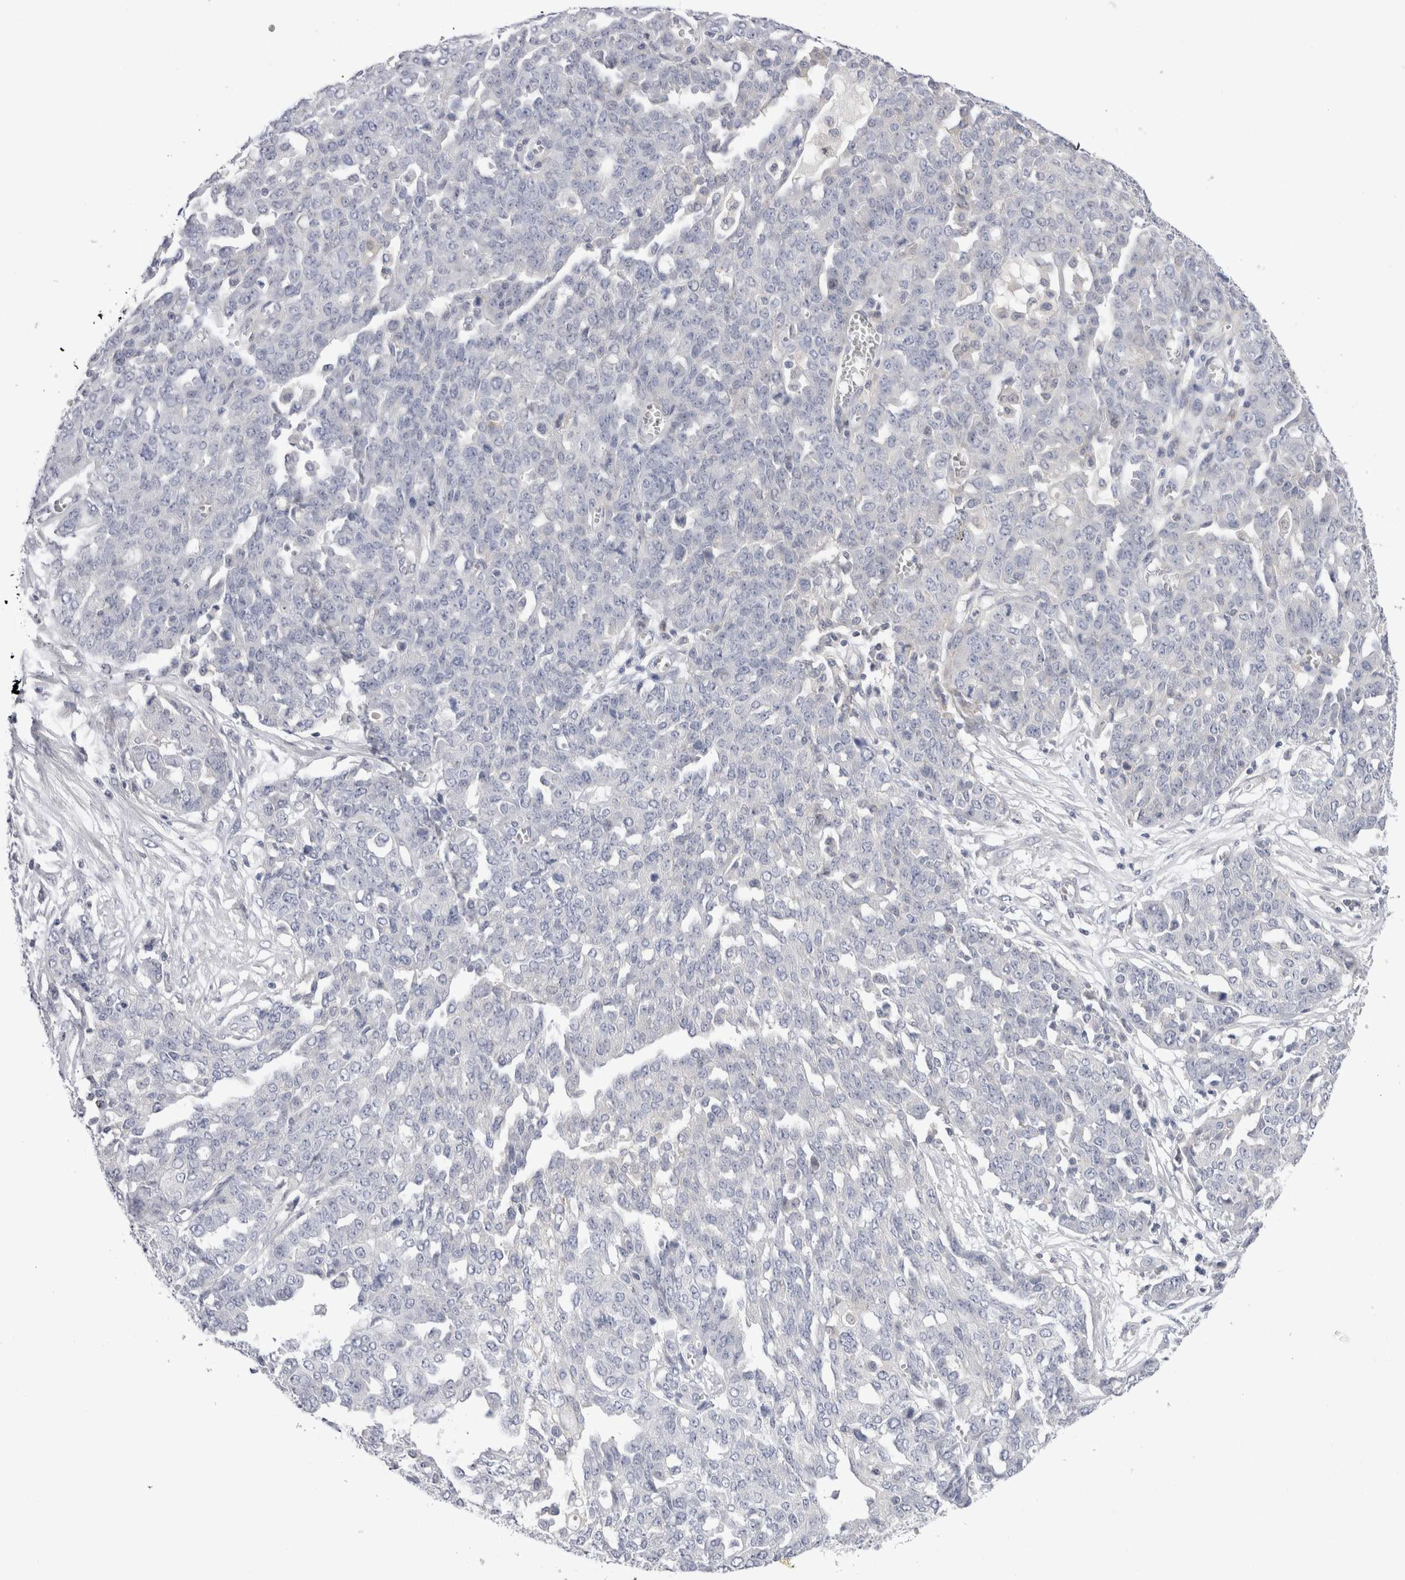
{"staining": {"intensity": "negative", "quantity": "none", "location": "none"}, "tissue": "ovarian cancer", "cell_type": "Tumor cells", "image_type": "cancer", "snomed": [{"axis": "morphology", "description": "Cystadenocarcinoma, serous, NOS"}, {"axis": "topography", "description": "Soft tissue"}, {"axis": "topography", "description": "Ovary"}], "caption": "A high-resolution image shows immunohistochemistry staining of ovarian serous cystadenocarcinoma, which exhibits no significant positivity in tumor cells.", "gene": "SPINK2", "patient": {"sex": "female", "age": 57}}